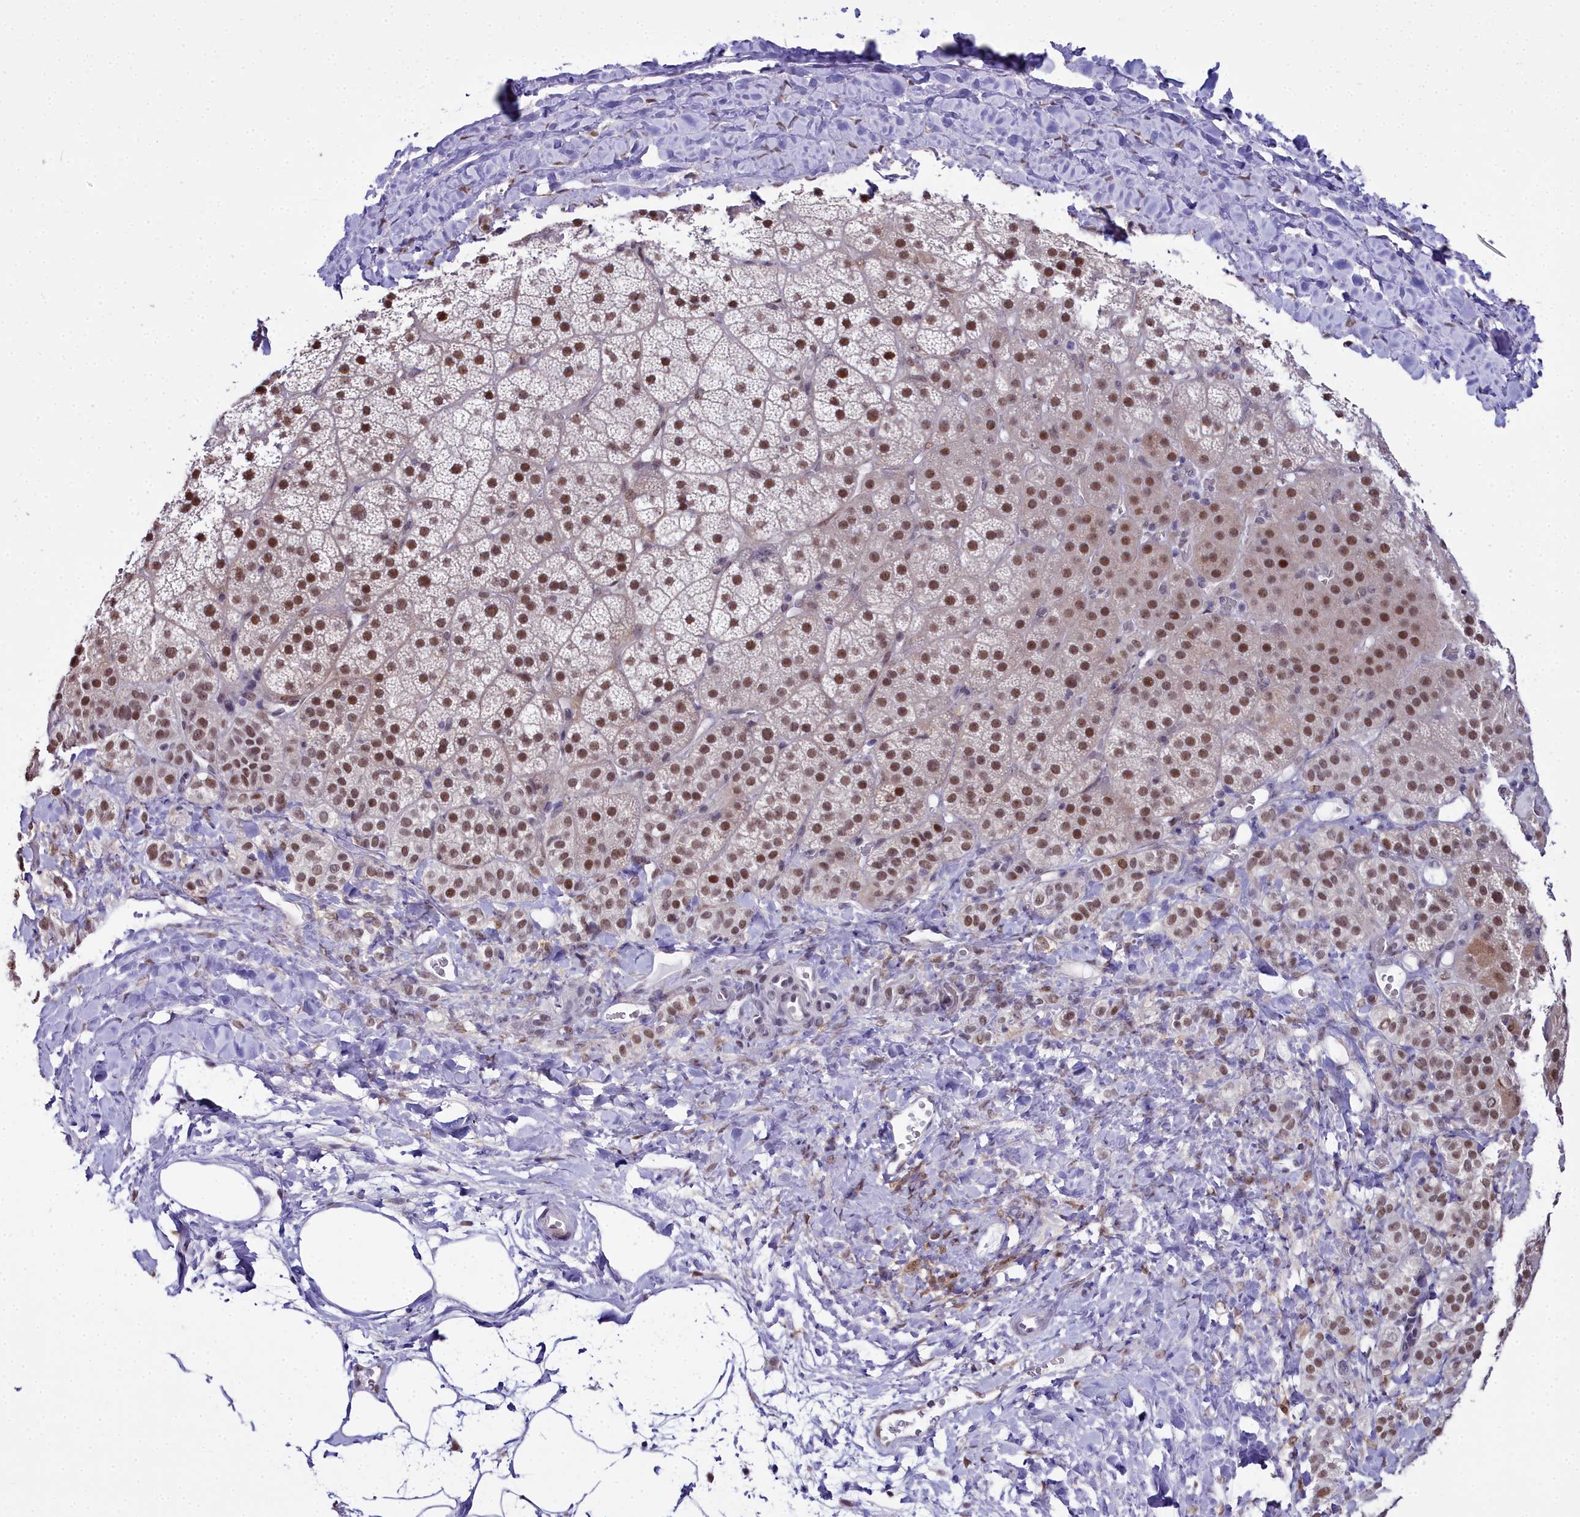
{"staining": {"intensity": "moderate", "quantity": ">75%", "location": "nuclear"}, "tissue": "adrenal gland", "cell_type": "Glandular cells", "image_type": "normal", "snomed": [{"axis": "morphology", "description": "Normal tissue, NOS"}, {"axis": "topography", "description": "Adrenal gland"}], "caption": "About >75% of glandular cells in normal adrenal gland demonstrate moderate nuclear protein staining as visualized by brown immunohistochemical staining.", "gene": "RBM12", "patient": {"sex": "male", "age": 57}}